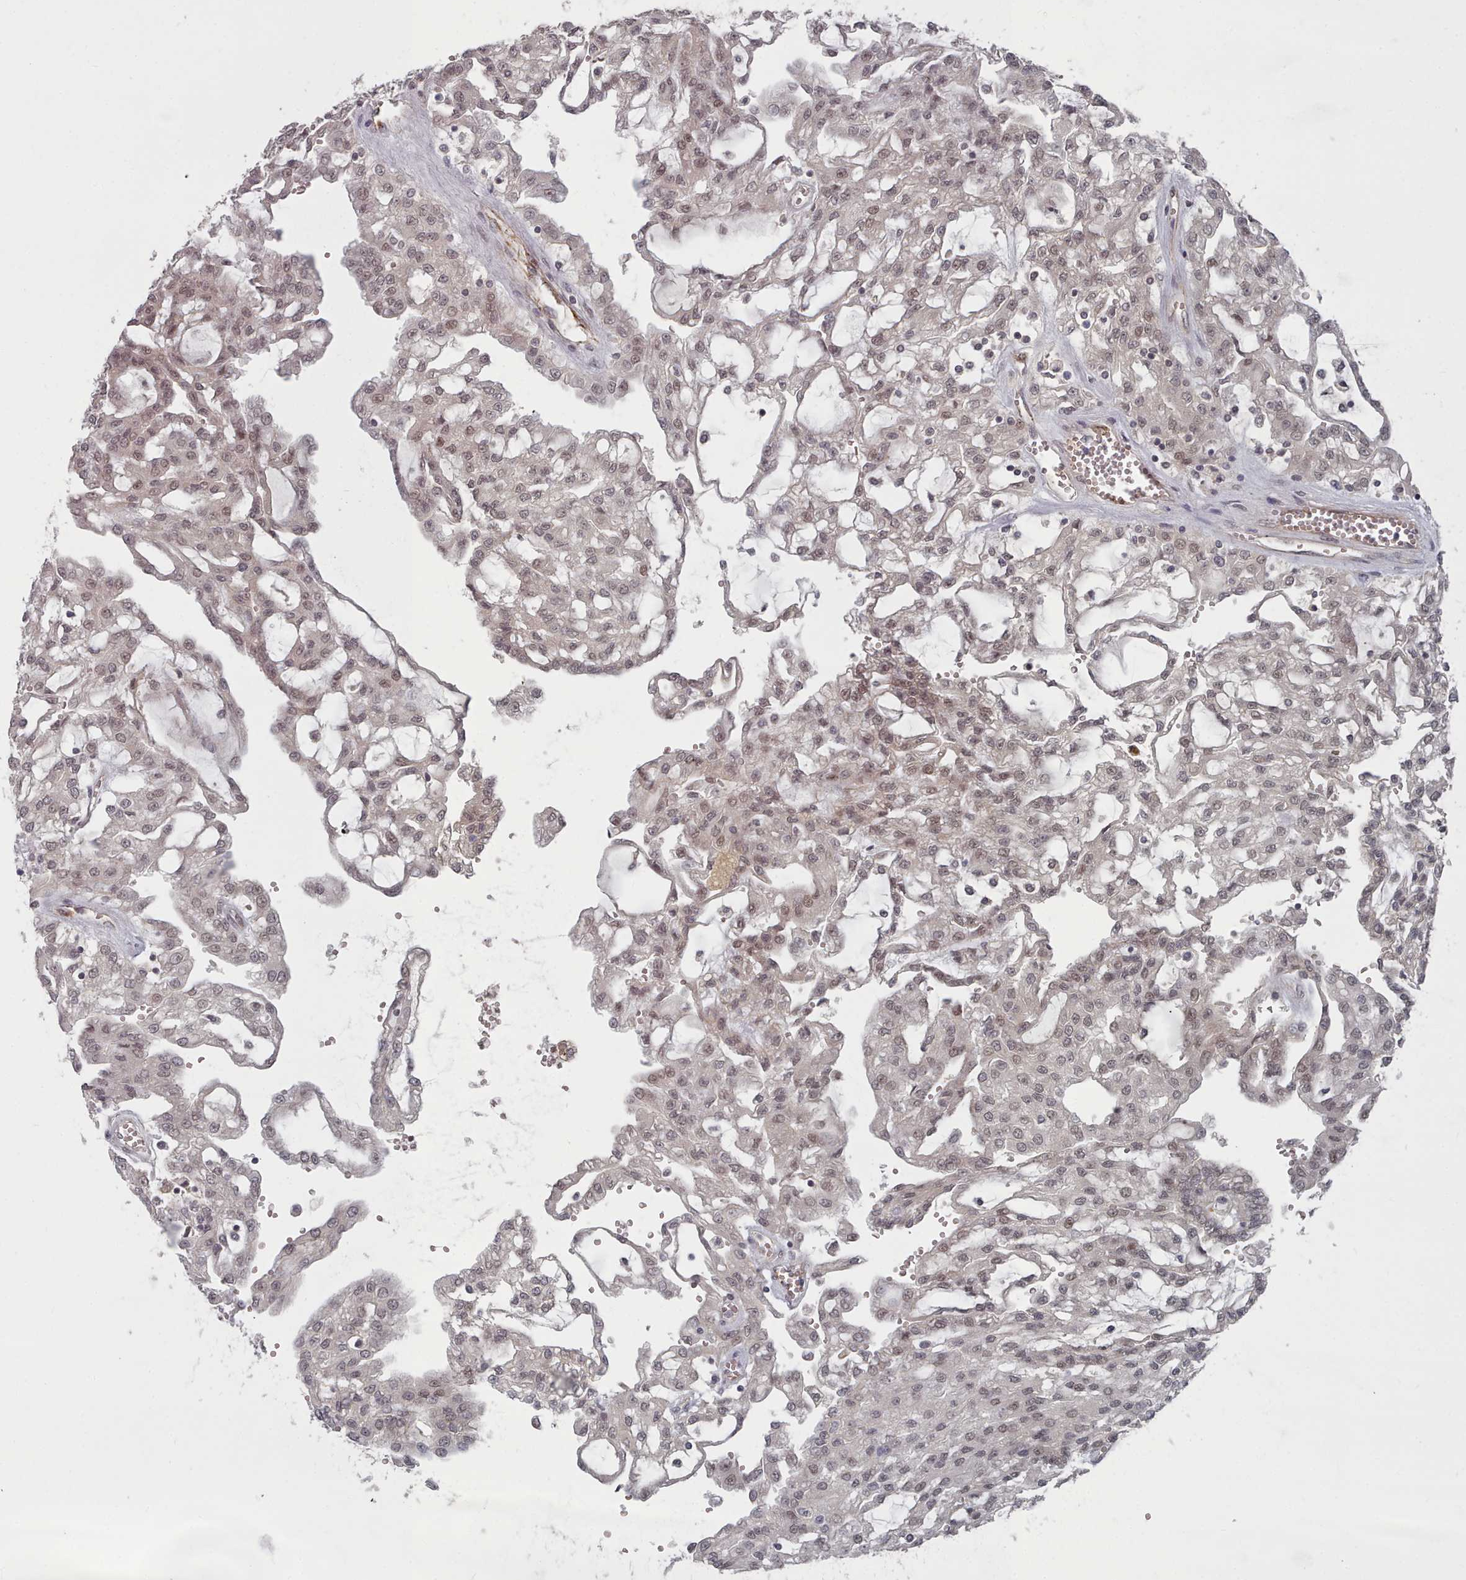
{"staining": {"intensity": "weak", "quantity": "25%-75%", "location": "cytoplasmic/membranous,nuclear"}, "tissue": "renal cancer", "cell_type": "Tumor cells", "image_type": "cancer", "snomed": [{"axis": "morphology", "description": "Adenocarcinoma, NOS"}, {"axis": "topography", "description": "Kidney"}], "caption": "IHC histopathology image of human renal cancer stained for a protein (brown), which reveals low levels of weak cytoplasmic/membranous and nuclear positivity in approximately 25%-75% of tumor cells.", "gene": "HYAL3", "patient": {"sex": "male", "age": 63}}